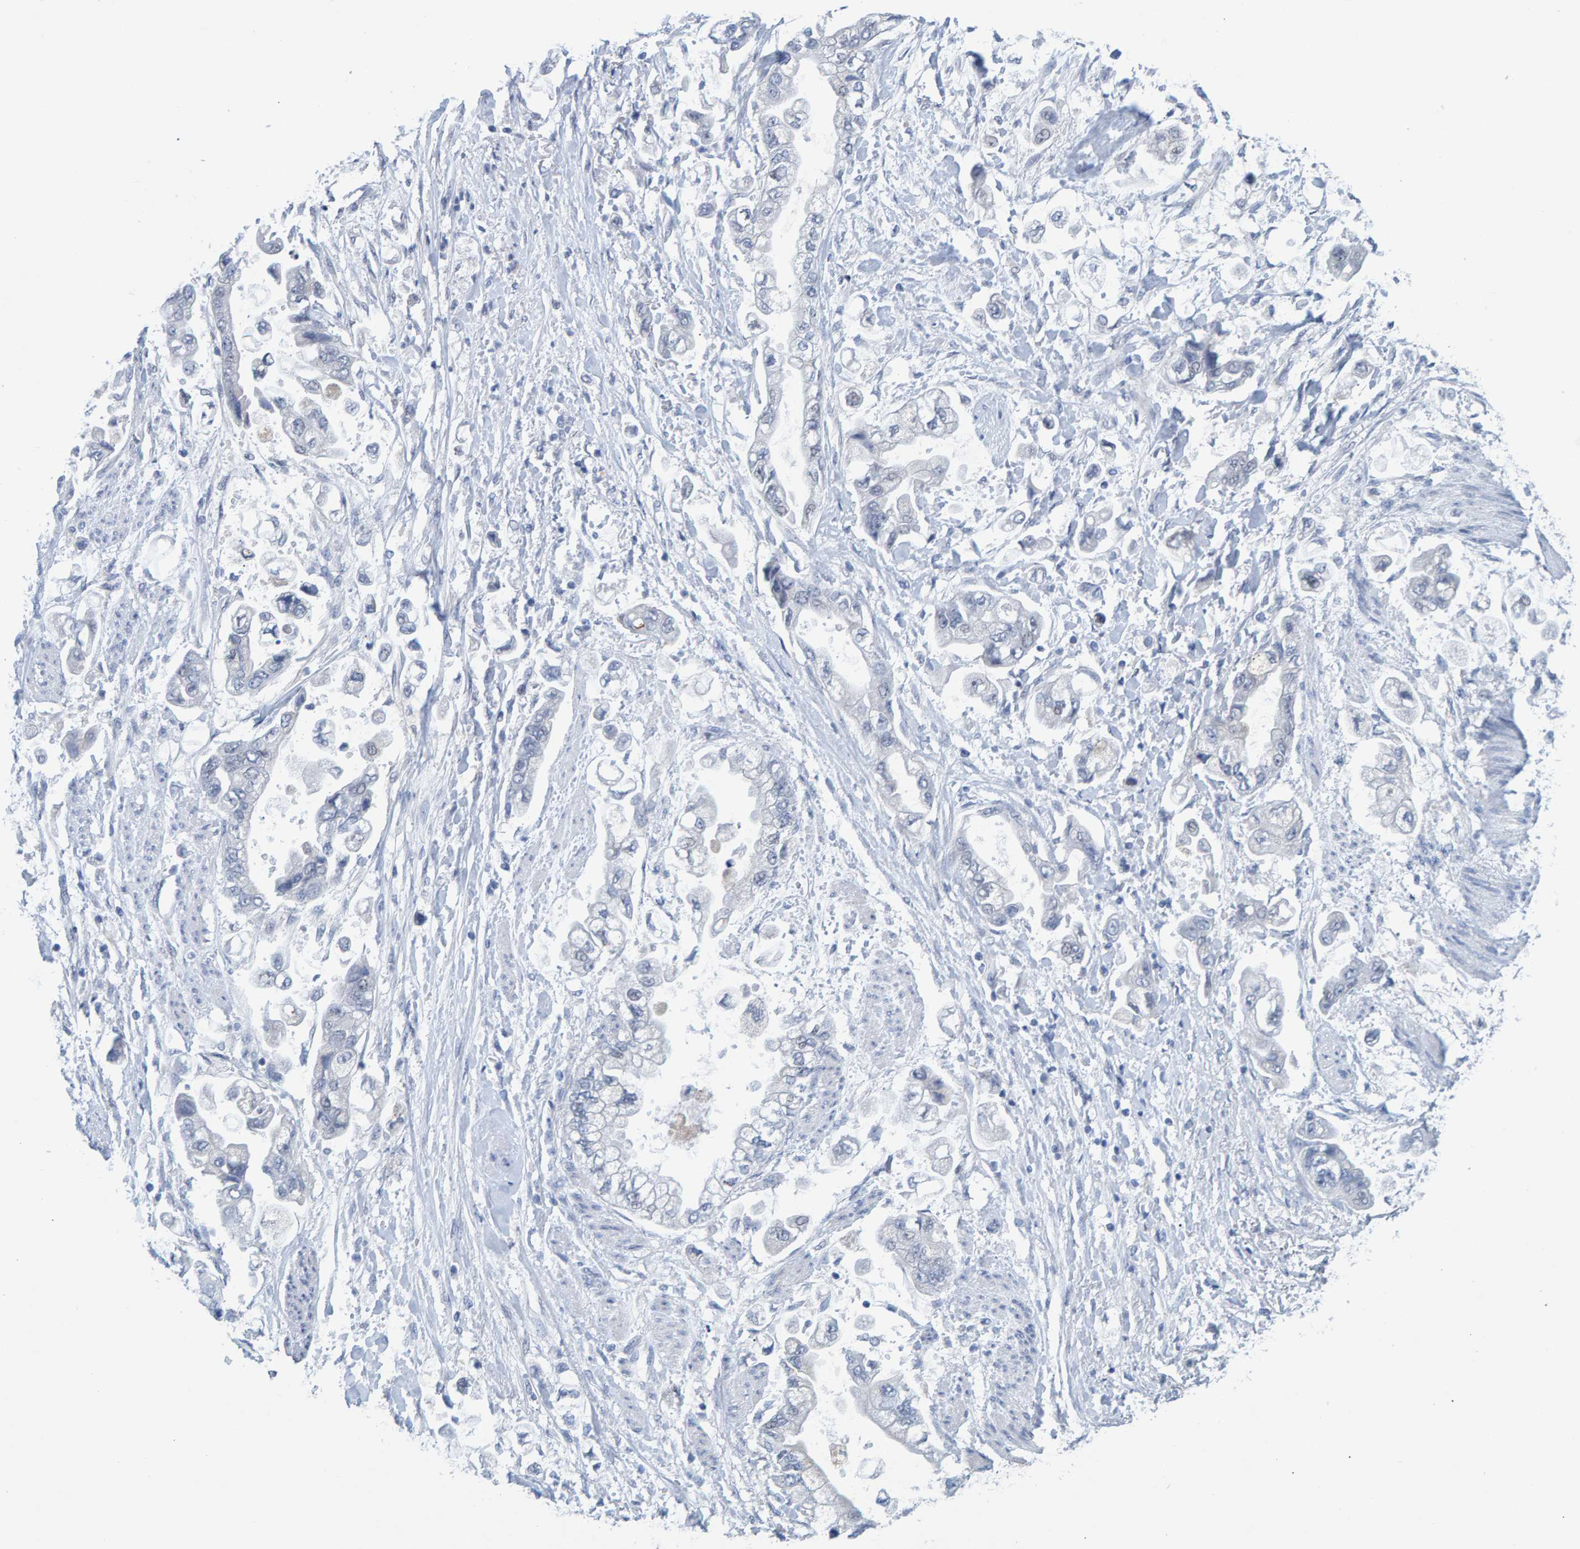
{"staining": {"intensity": "negative", "quantity": "none", "location": "none"}, "tissue": "stomach cancer", "cell_type": "Tumor cells", "image_type": "cancer", "snomed": [{"axis": "morphology", "description": "Normal tissue, NOS"}, {"axis": "morphology", "description": "Adenocarcinoma, NOS"}, {"axis": "topography", "description": "Stomach"}], "caption": "Tumor cells are negative for brown protein staining in adenocarcinoma (stomach).", "gene": "PROCA1", "patient": {"sex": "male", "age": 62}}